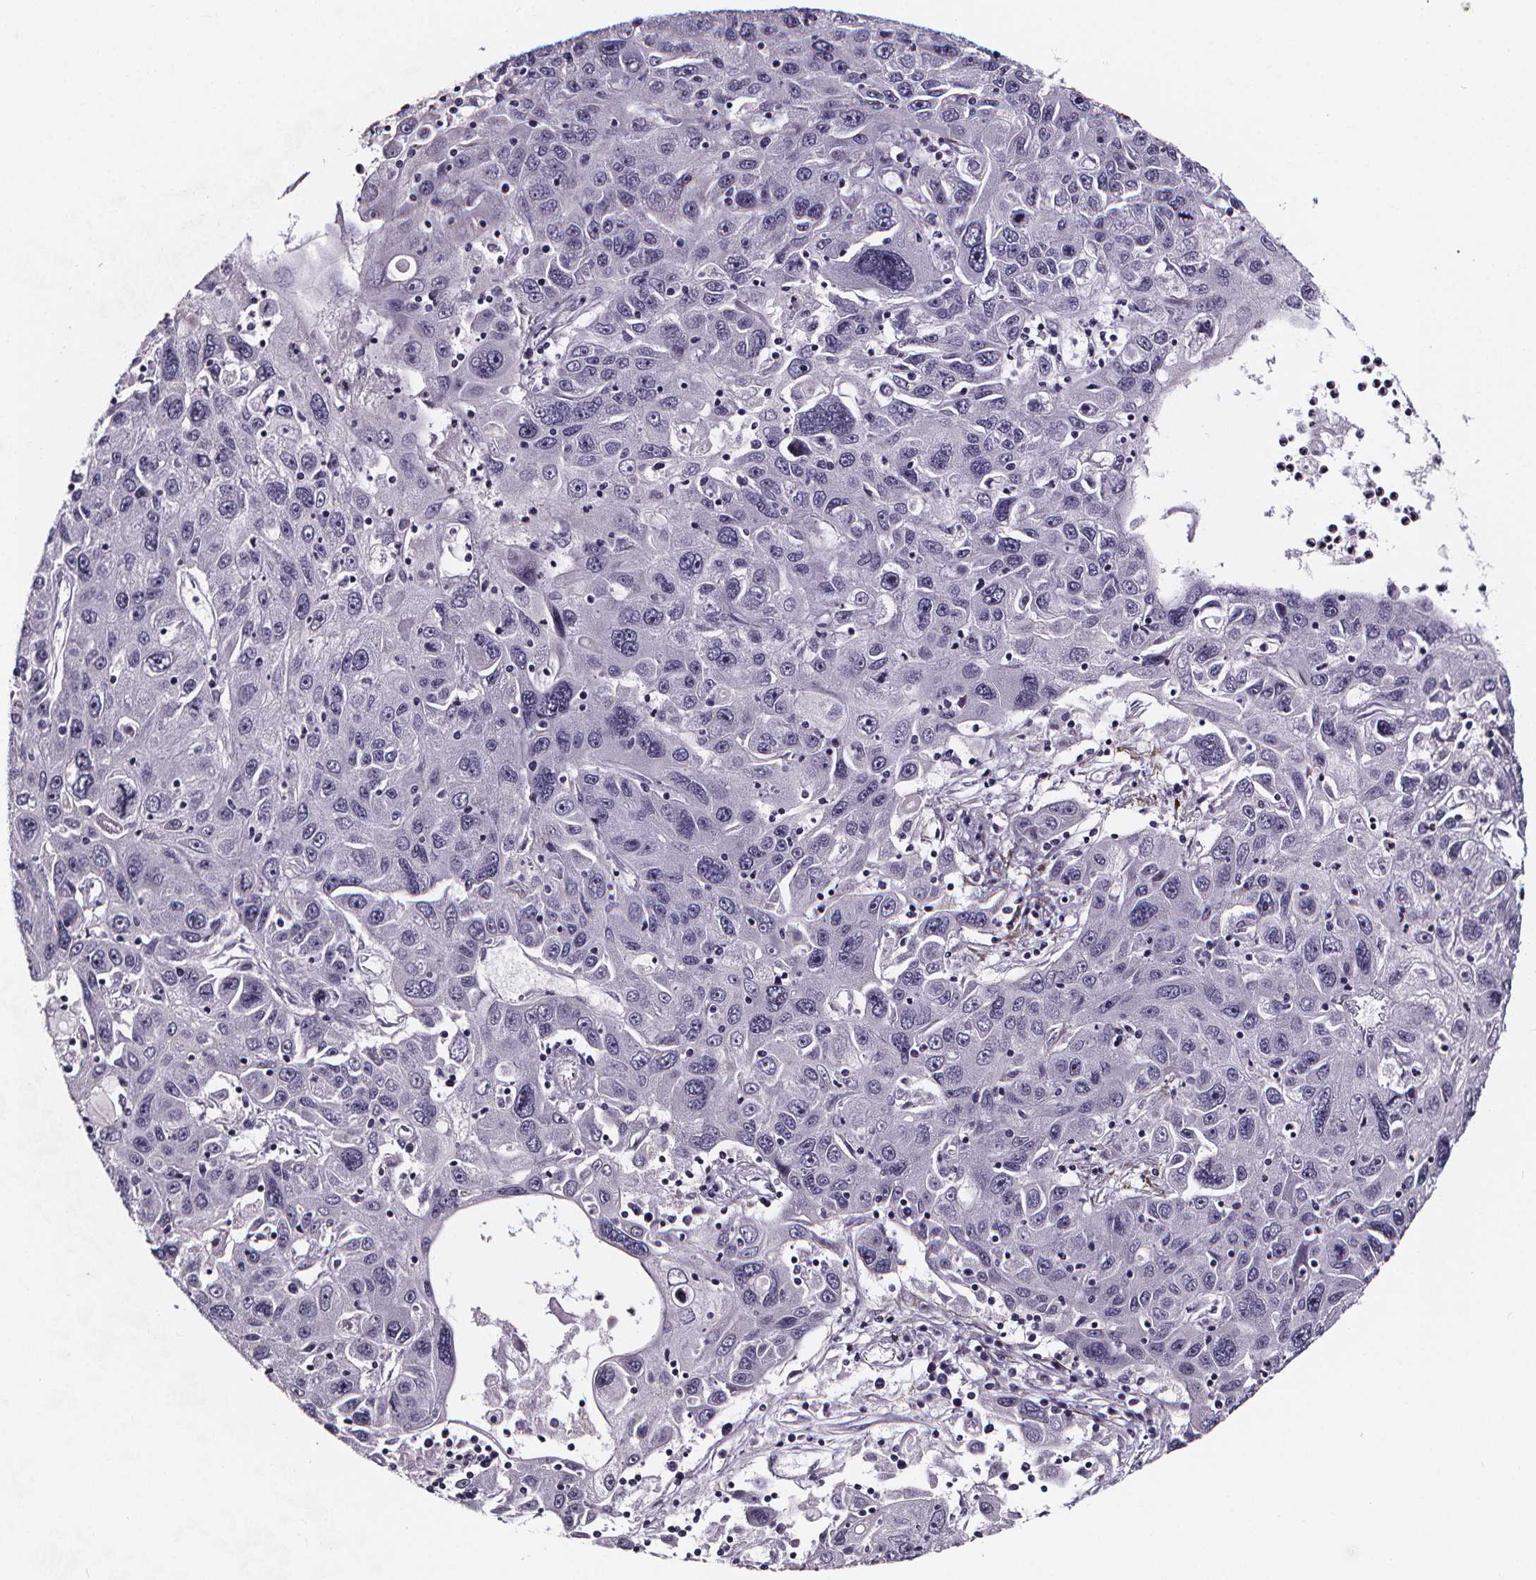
{"staining": {"intensity": "negative", "quantity": "none", "location": "none"}, "tissue": "stomach cancer", "cell_type": "Tumor cells", "image_type": "cancer", "snomed": [{"axis": "morphology", "description": "Adenocarcinoma, NOS"}, {"axis": "topography", "description": "Stomach"}], "caption": "This micrograph is of stomach cancer stained with IHC to label a protein in brown with the nuclei are counter-stained blue. There is no staining in tumor cells.", "gene": "AEBP1", "patient": {"sex": "male", "age": 56}}